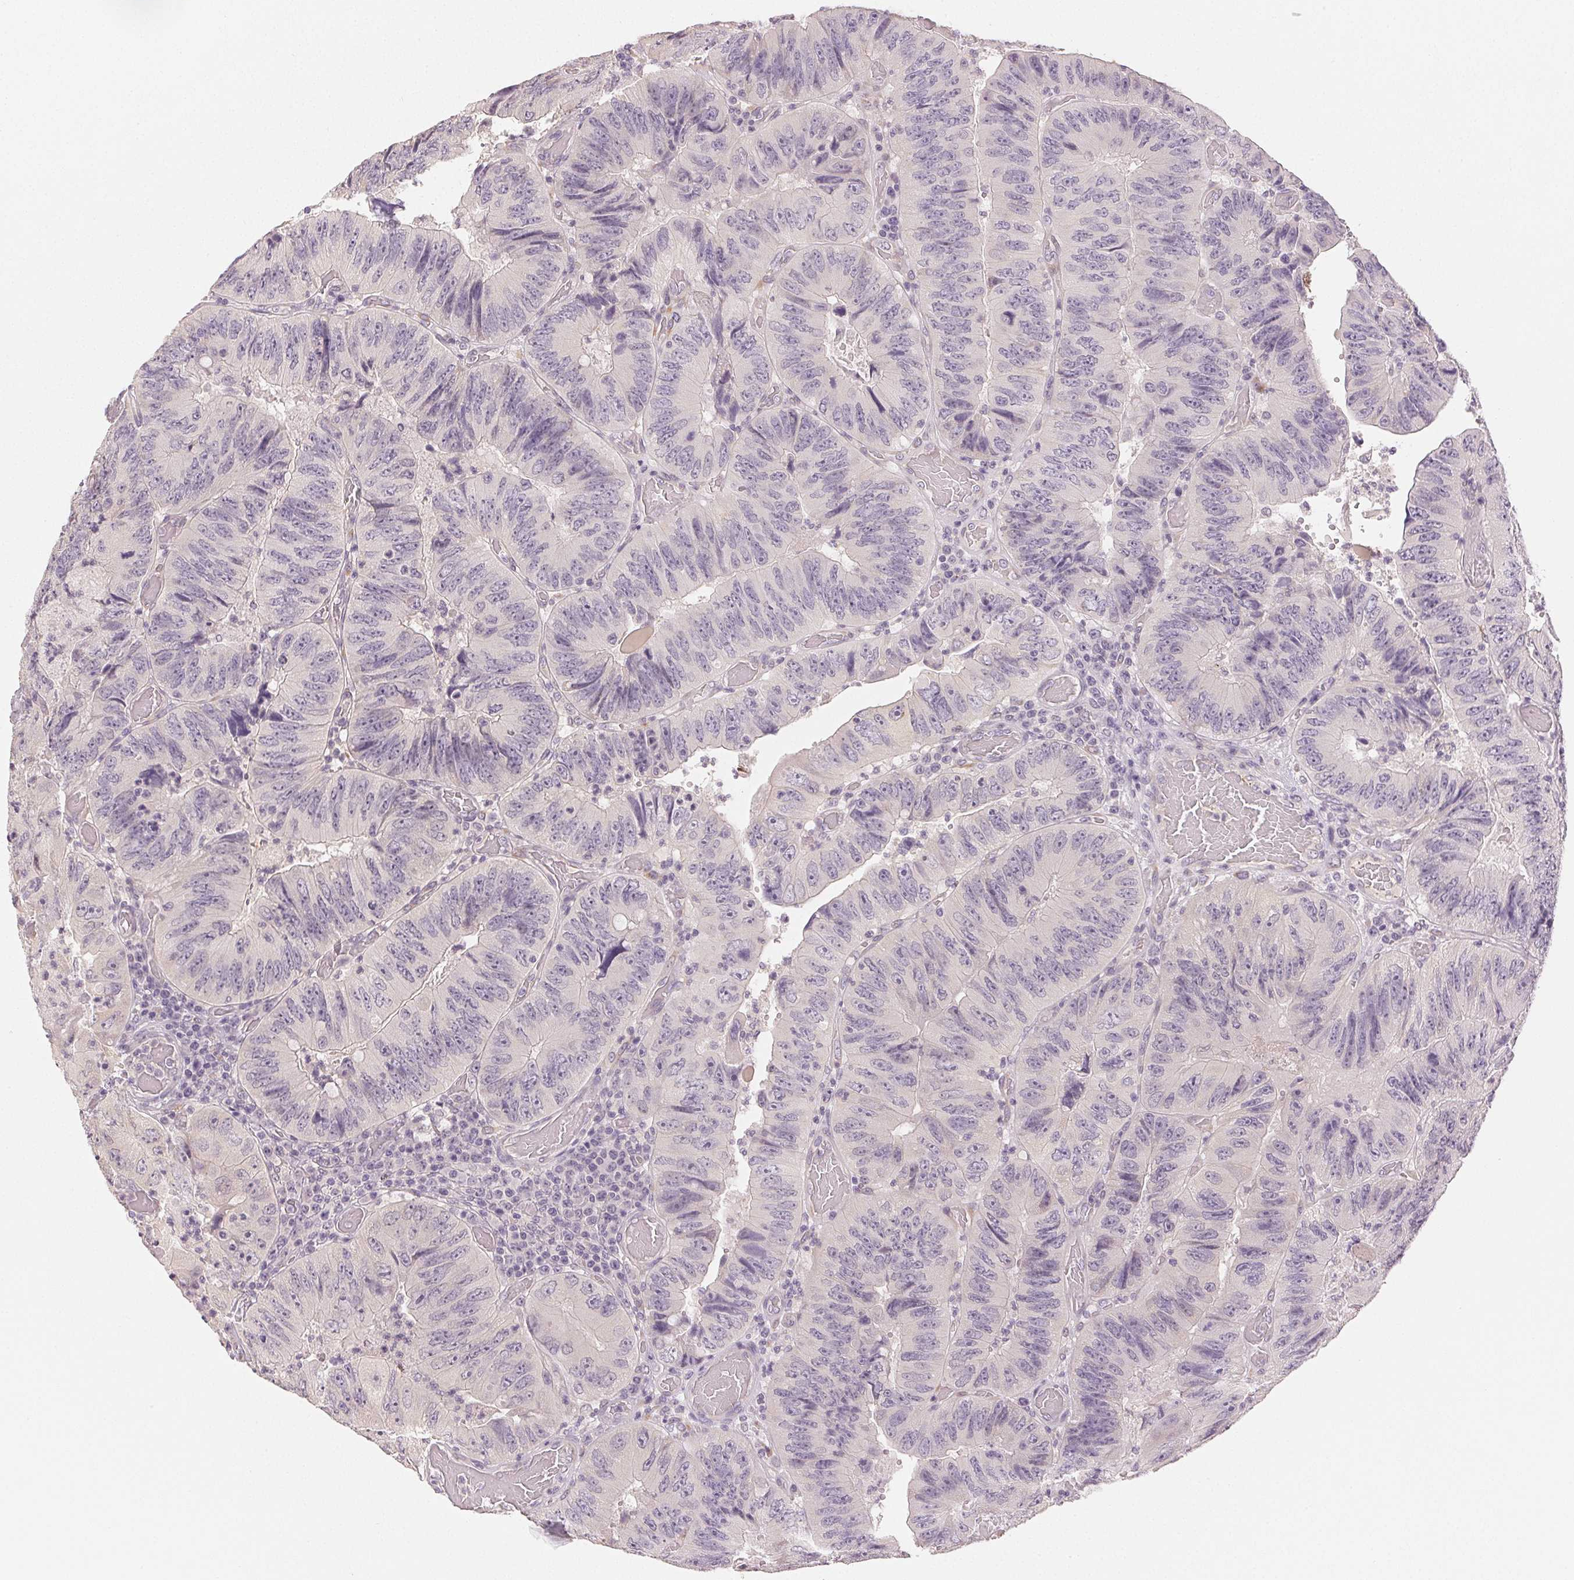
{"staining": {"intensity": "negative", "quantity": "none", "location": "none"}, "tissue": "colorectal cancer", "cell_type": "Tumor cells", "image_type": "cancer", "snomed": [{"axis": "morphology", "description": "Adenocarcinoma, NOS"}, {"axis": "topography", "description": "Colon"}], "caption": "Protein analysis of colorectal adenocarcinoma reveals no significant staining in tumor cells.", "gene": "MAP1LC3A", "patient": {"sex": "female", "age": 84}}